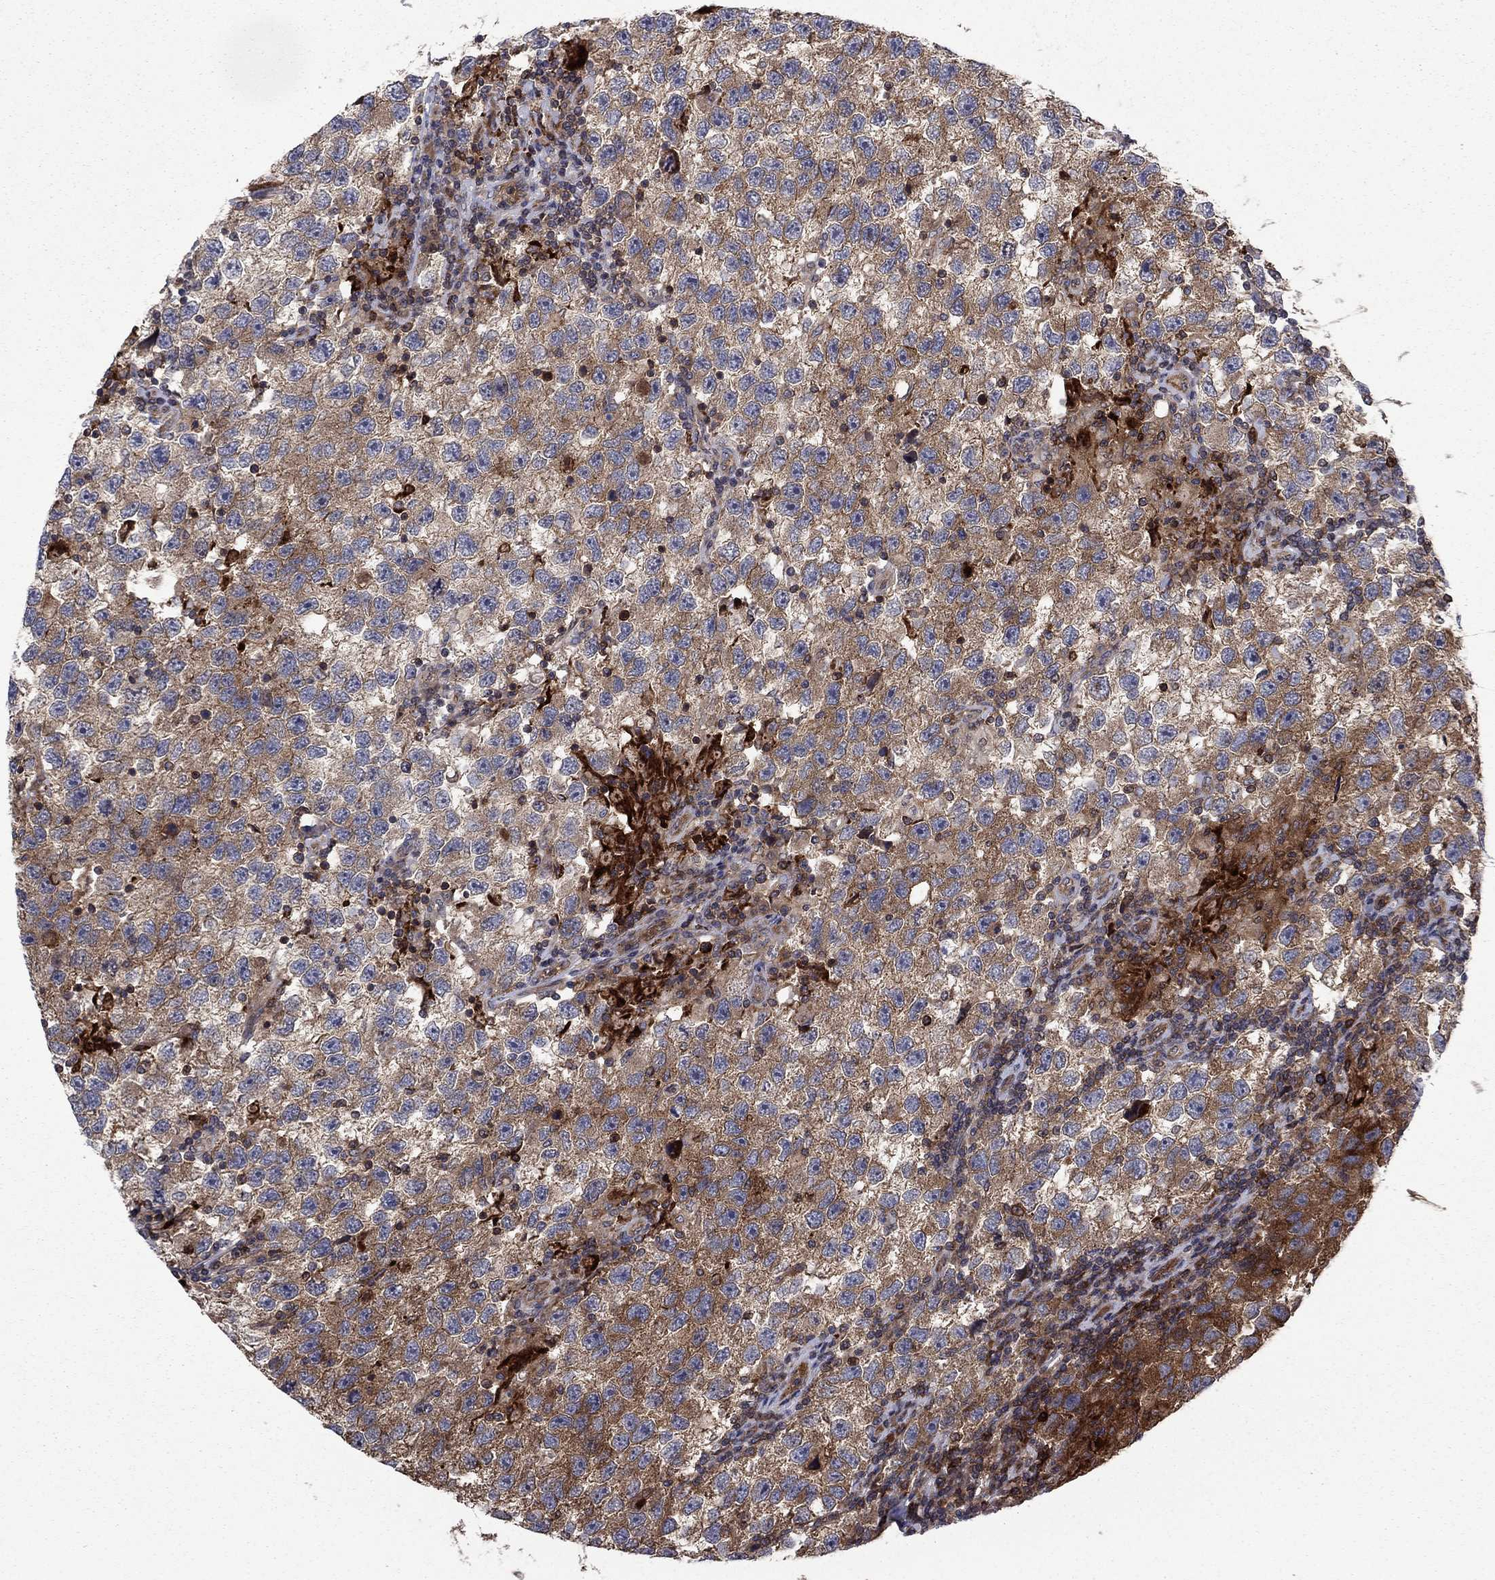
{"staining": {"intensity": "strong", "quantity": "<25%", "location": "cytoplasmic/membranous"}, "tissue": "testis cancer", "cell_type": "Tumor cells", "image_type": "cancer", "snomed": [{"axis": "morphology", "description": "Seminoma, NOS"}, {"axis": "topography", "description": "Testis"}], "caption": "Tumor cells reveal strong cytoplasmic/membranous positivity in approximately <25% of cells in testis seminoma. (DAB (3,3'-diaminobenzidine) = brown stain, brightfield microscopy at high magnification).", "gene": "HDAC4", "patient": {"sex": "male", "age": 26}}